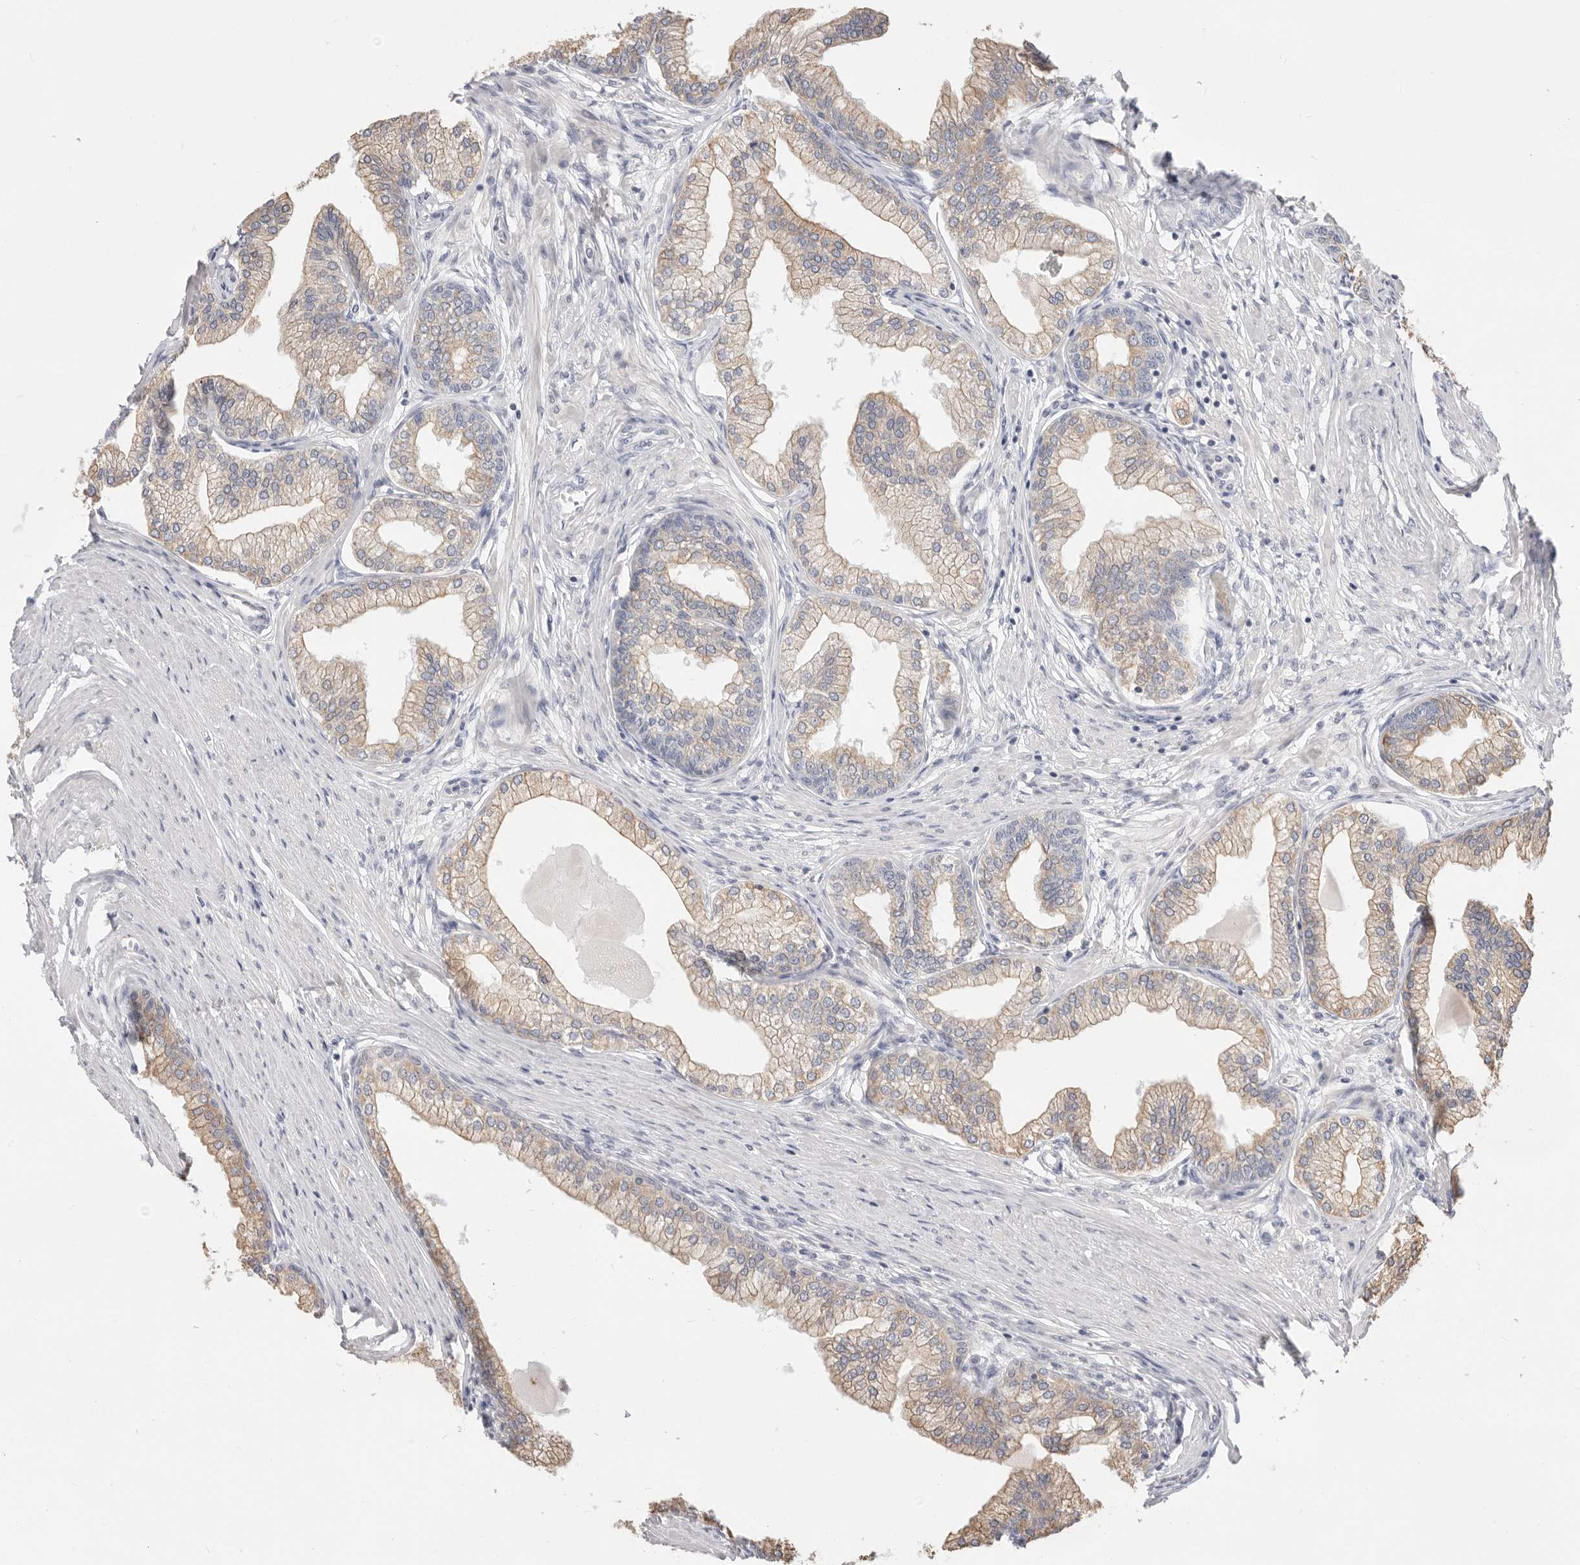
{"staining": {"intensity": "moderate", "quantity": "25%-75%", "location": "cytoplasmic/membranous"}, "tissue": "prostate", "cell_type": "Glandular cells", "image_type": "normal", "snomed": [{"axis": "morphology", "description": "Normal tissue, NOS"}, {"axis": "morphology", "description": "Urothelial carcinoma, Low grade"}, {"axis": "topography", "description": "Urinary bladder"}, {"axis": "topography", "description": "Prostate"}], "caption": "Immunohistochemical staining of unremarkable prostate displays moderate cytoplasmic/membranous protein expression in about 25%-75% of glandular cells.", "gene": "USH1C", "patient": {"sex": "male", "age": 60}}